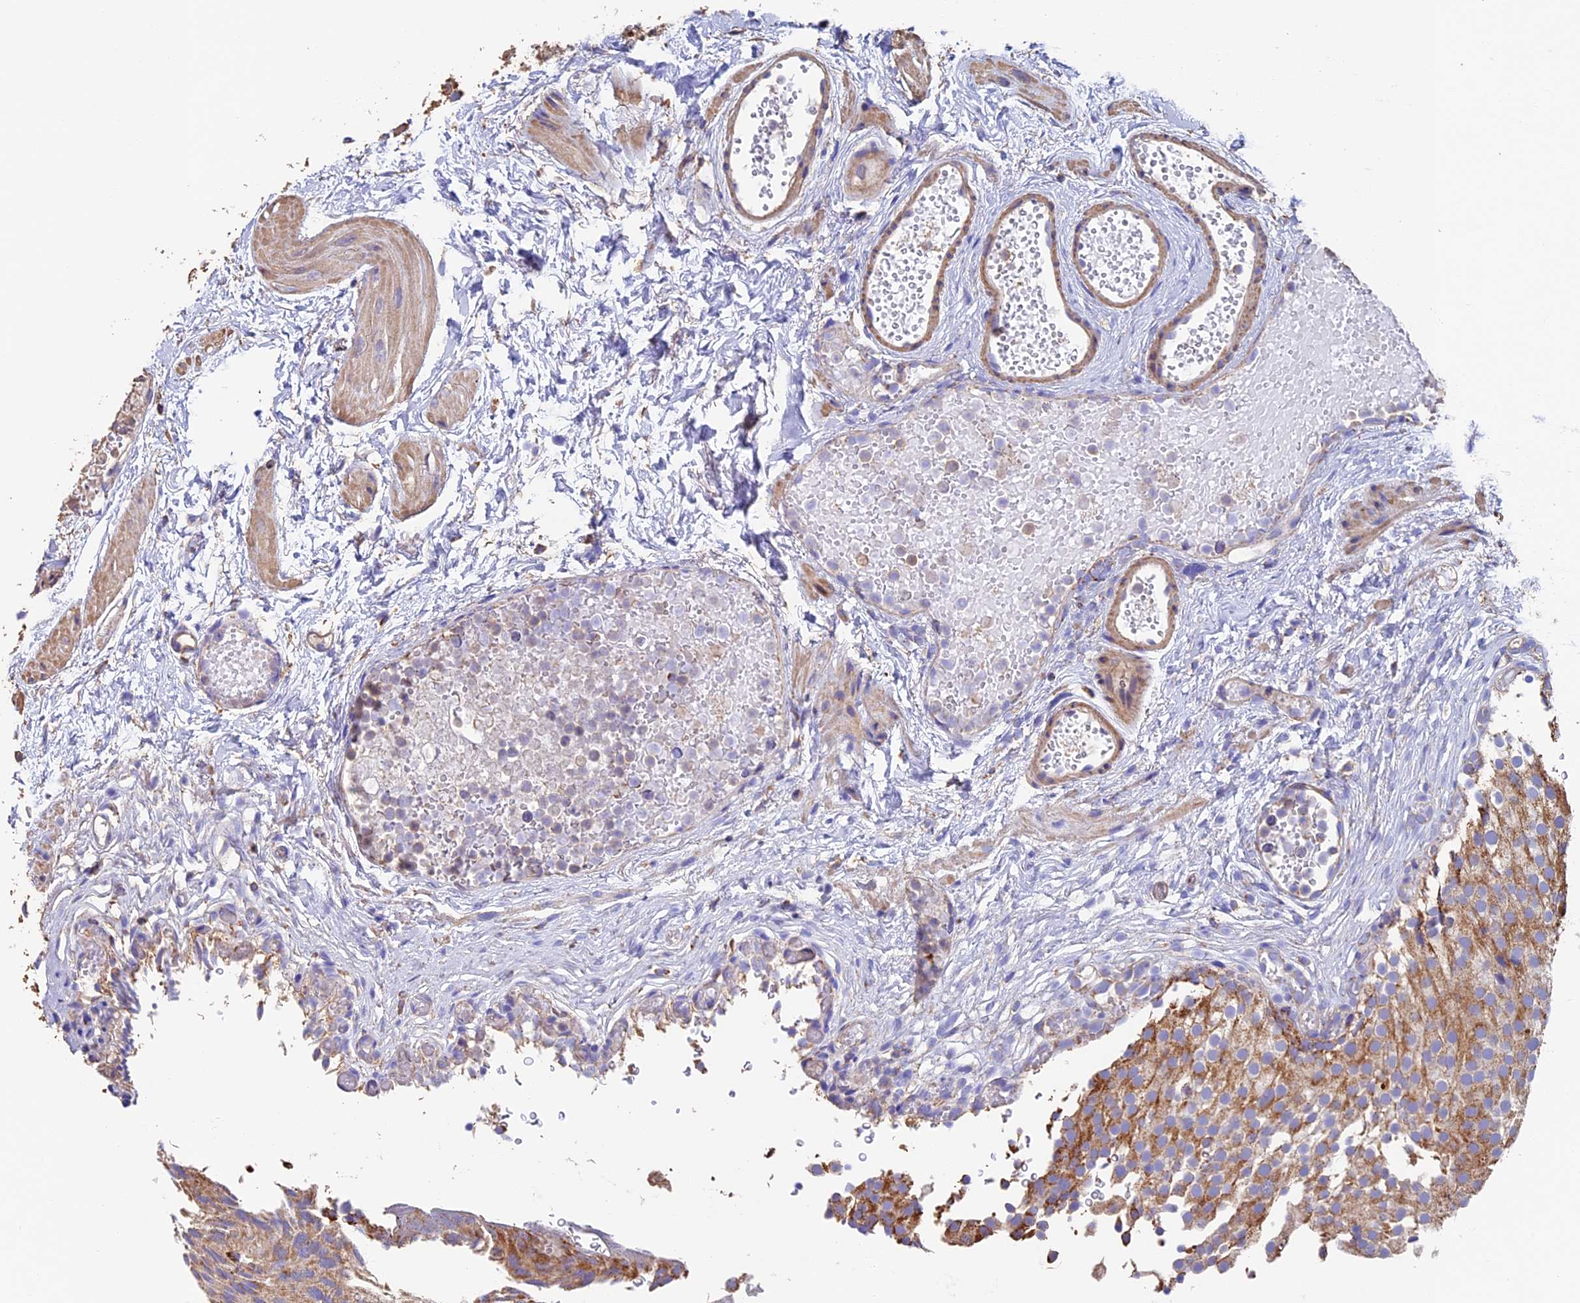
{"staining": {"intensity": "moderate", "quantity": ">75%", "location": "cytoplasmic/membranous"}, "tissue": "urothelial cancer", "cell_type": "Tumor cells", "image_type": "cancer", "snomed": [{"axis": "morphology", "description": "Urothelial carcinoma, Low grade"}, {"axis": "topography", "description": "Urinary bladder"}], "caption": "Protein expression analysis of human urothelial cancer reveals moderate cytoplasmic/membranous expression in approximately >75% of tumor cells.", "gene": "ADAT1", "patient": {"sex": "male", "age": 78}}